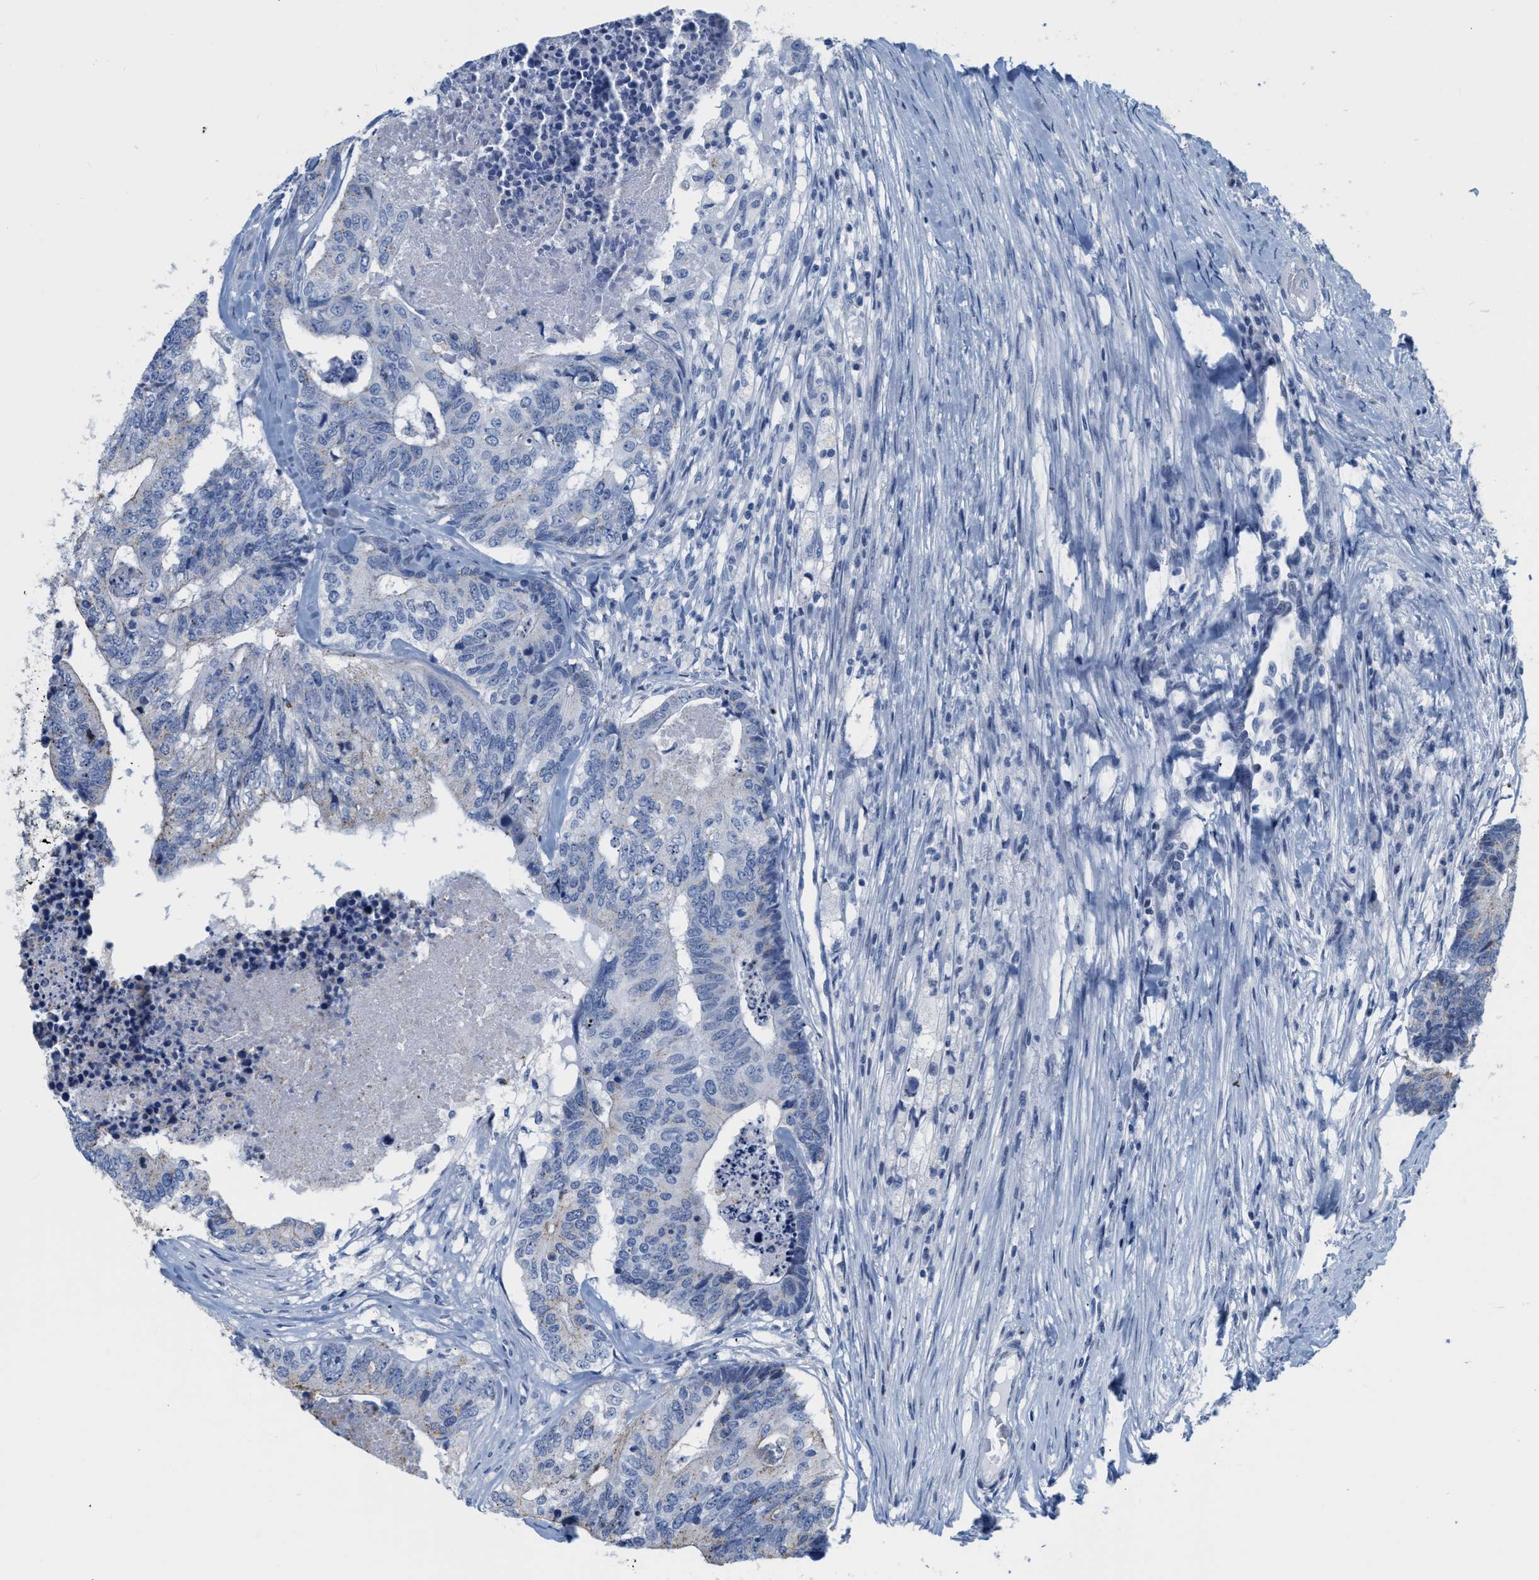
{"staining": {"intensity": "negative", "quantity": "none", "location": "none"}, "tissue": "colorectal cancer", "cell_type": "Tumor cells", "image_type": "cancer", "snomed": [{"axis": "morphology", "description": "Adenocarcinoma, NOS"}, {"axis": "topography", "description": "Colon"}], "caption": "Image shows no protein staining in tumor cells of adenocarcinoma (colorectal) tissue. Brightfield microscopy of IHC stained with DAB (3,3'-diaminobenzidine) (brown) and hematoxylin (blue), captured at high magnification.", "gene": "CRYM", "patient": {"sex": "female", "age": 67}}